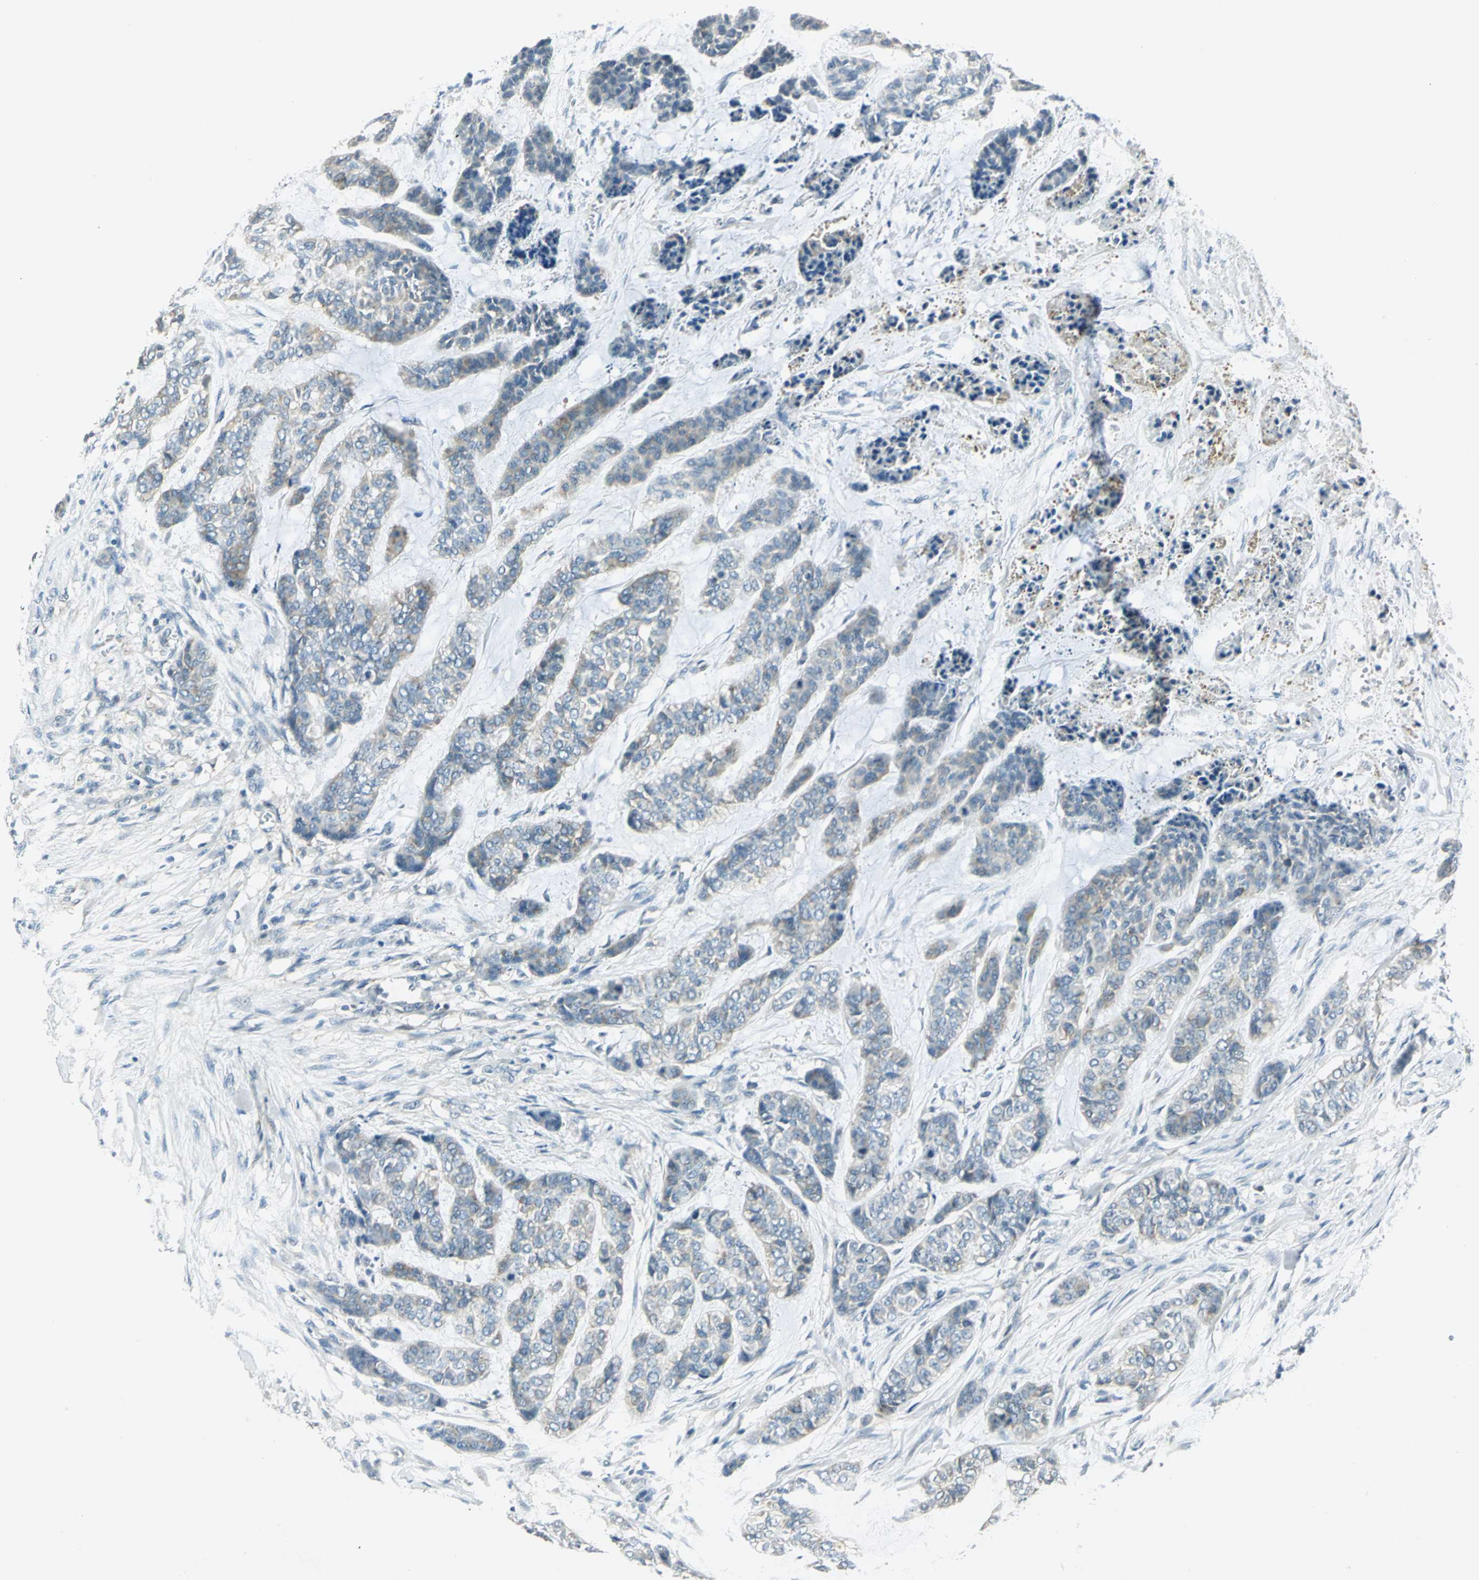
{"staining": {"intensity": "weak", "quantity": "25%-75%", "location": "cytoplasmic/membranous"}, "tissue": "skin cancer", "cell_type": "Tumor cells", "image_type": "cancer", "snomed": [{"axis": "morphology", "description": "Basal cell carcinoma"}, {"axis": "topography", "description": "Skin"}], "caption": "Brown immunohistochemical staining in skin cancer (basal cell carcinoma) exhibits weak cytoplasmic/membranous expression in approximately 25%-75% of tumor cells. (Brightfield microscopy of DAB IHC at high magnification).", "gene": "FYN", "patient": {"sex": "female", "age": 64}}